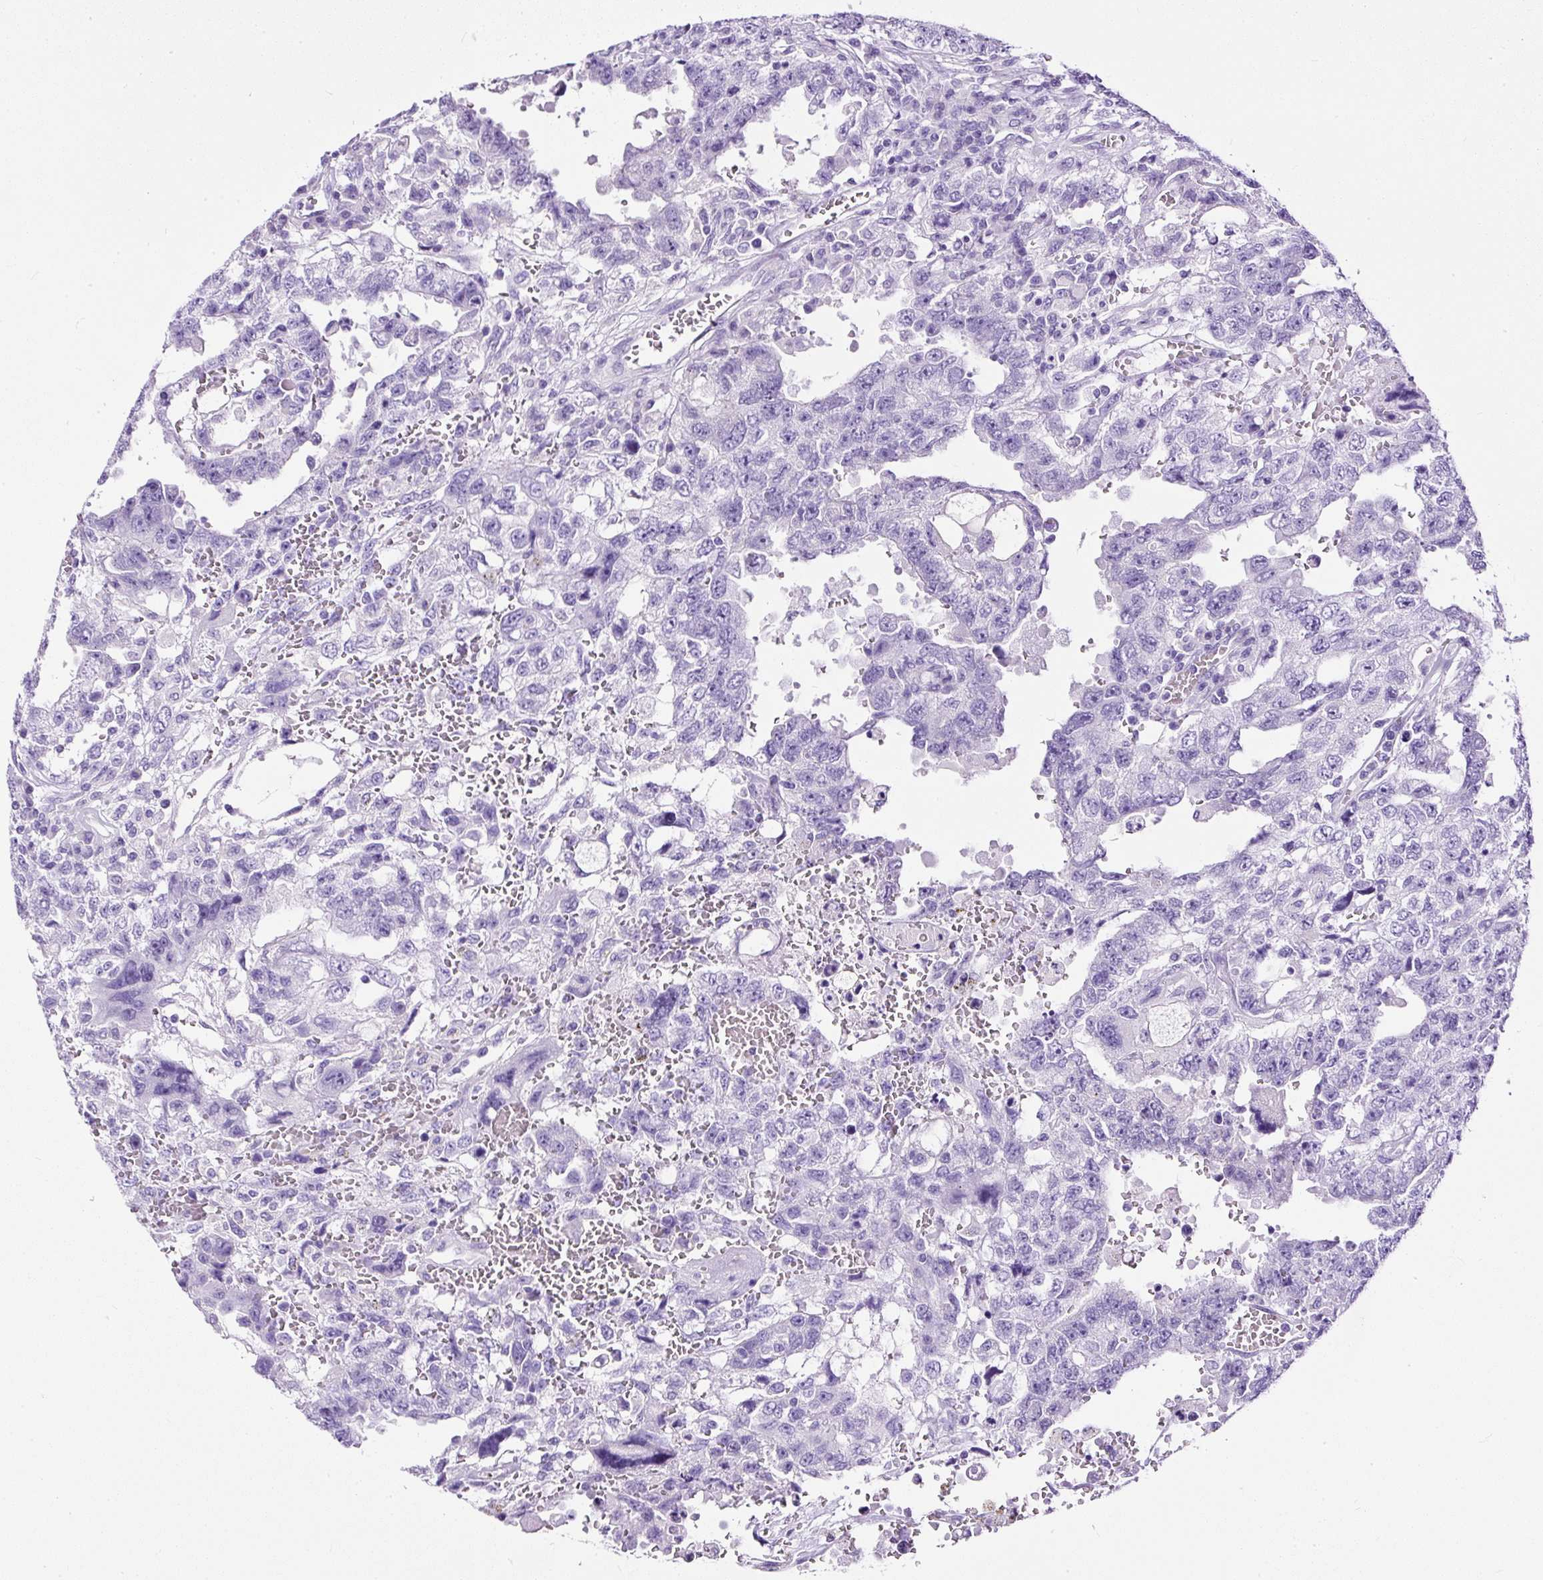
{"staining": {"intensity": "negative", "quantity": "none", "location": "none"}, "tissue": "testis cancer", "cell_type": "Tumor cells", "image_type": "cancer", "snomed": [{"axis": "morphology", "description": "Carcinoma, Embryonal, NOS"}, {"axis": "topography", "description": "Testis"}], "caption": "Immunohistochemistry histopathology image of human testis cancer (embryonal carcinoma) stained for a protein (brown), which reveals no staining in tumor cells.", "gene": "STOX2", "patient": {"sex": "male", "age": 26}}